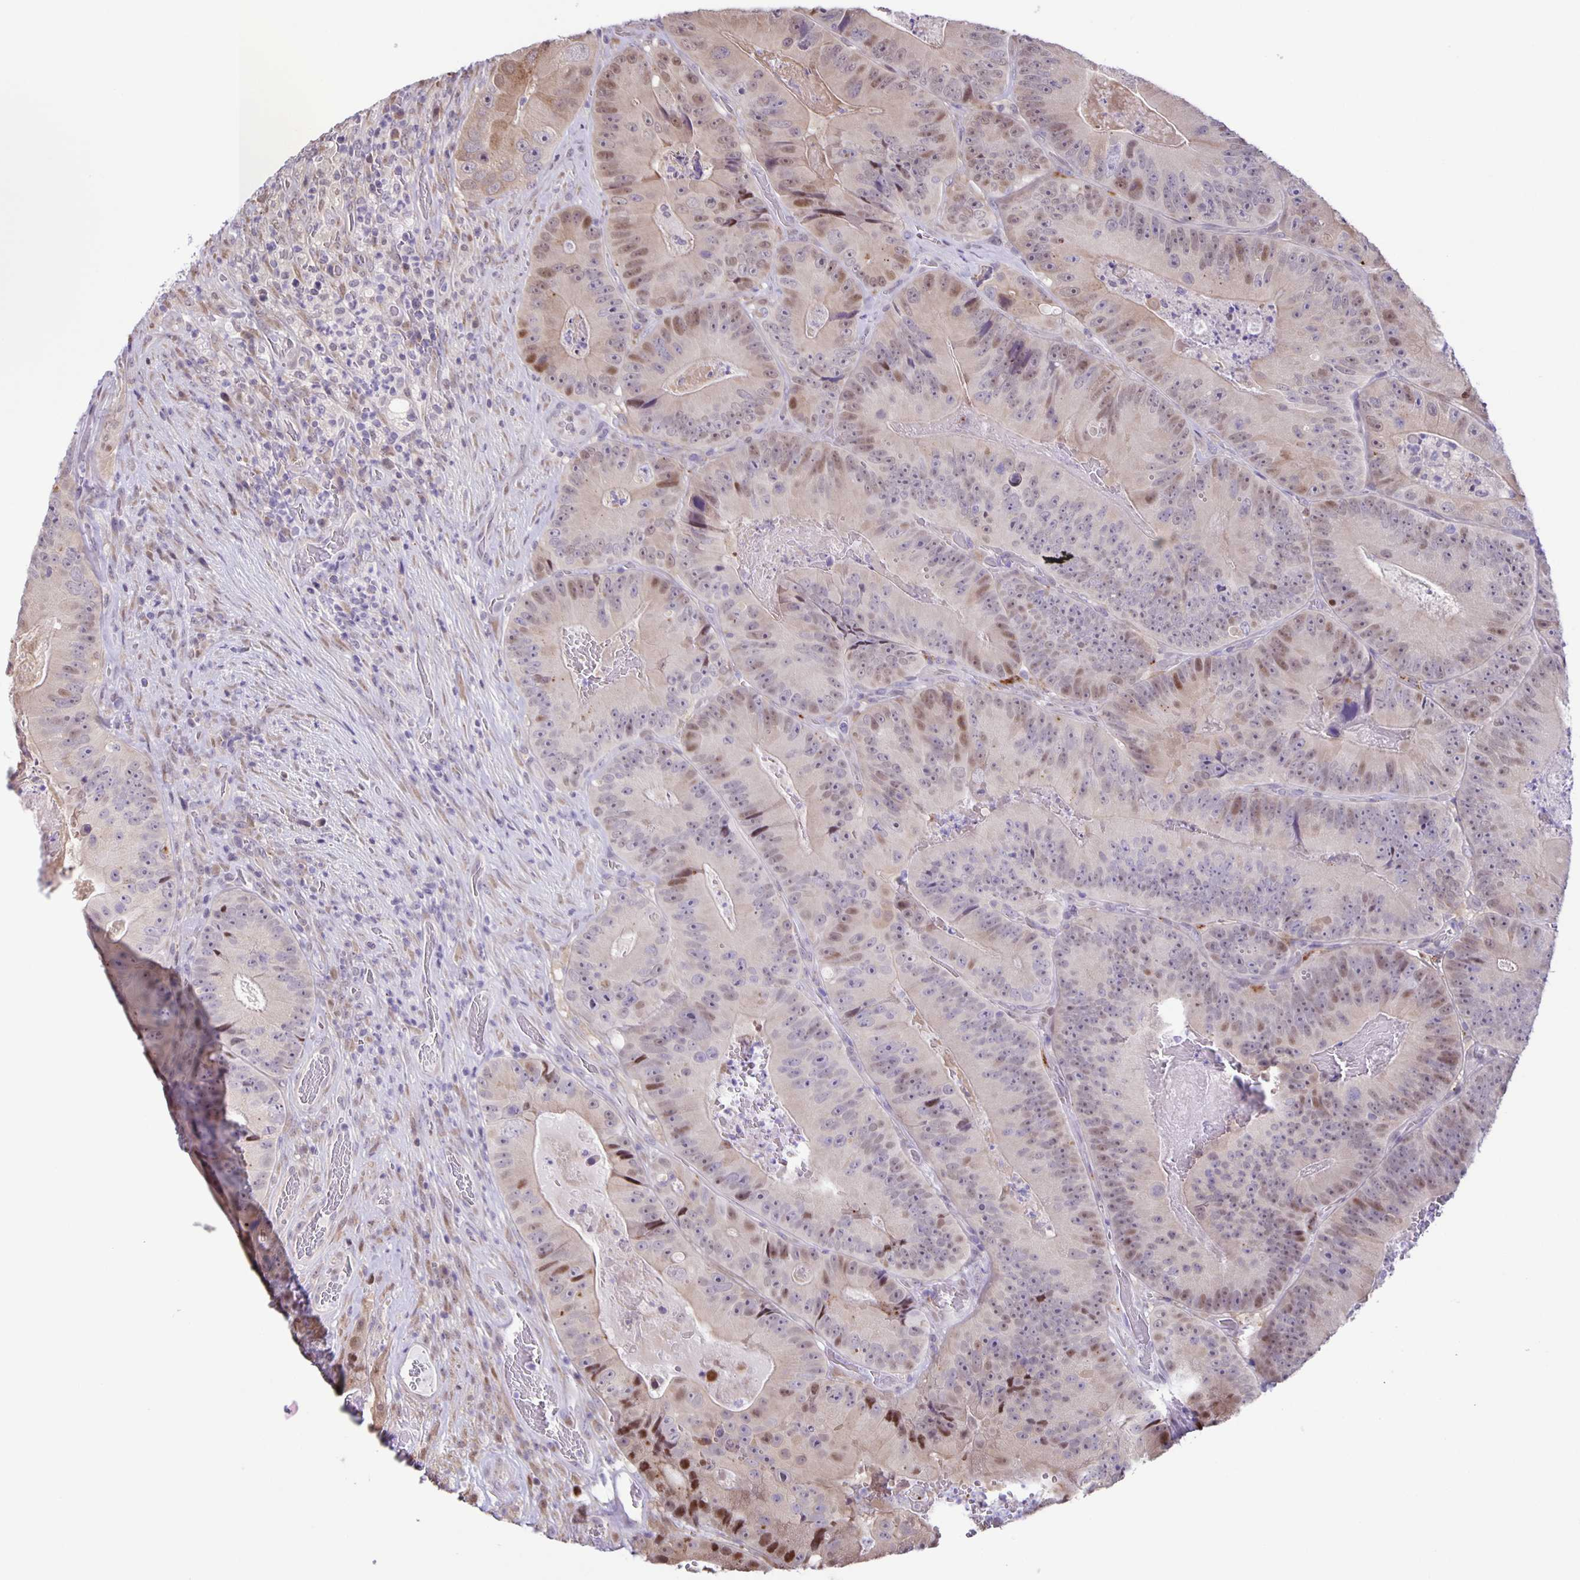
{"staining": {"intensity": "moderate", "quantity": "<25%", "location": "nuclear"}, "tissue": "colorectal cancer", "cell_type": "Tumor cells", "image_type": "cancer", "snomed": [{"axis": "morphology", "description": "Adenocarcinoma, NOS"}, {"axis": "topography", "description": "Colon"}], "caption": "This histopathology image shows colorectal cancer (adenocarcinoma) stained with immunohistochemistry to label a protein in brown. The nuclear of tumor cells show moderate positivity for the protein. Nuclei are counter-stained blue.", "gene": "MAPK12", "patient": {"sex": "female", "age": 86}}